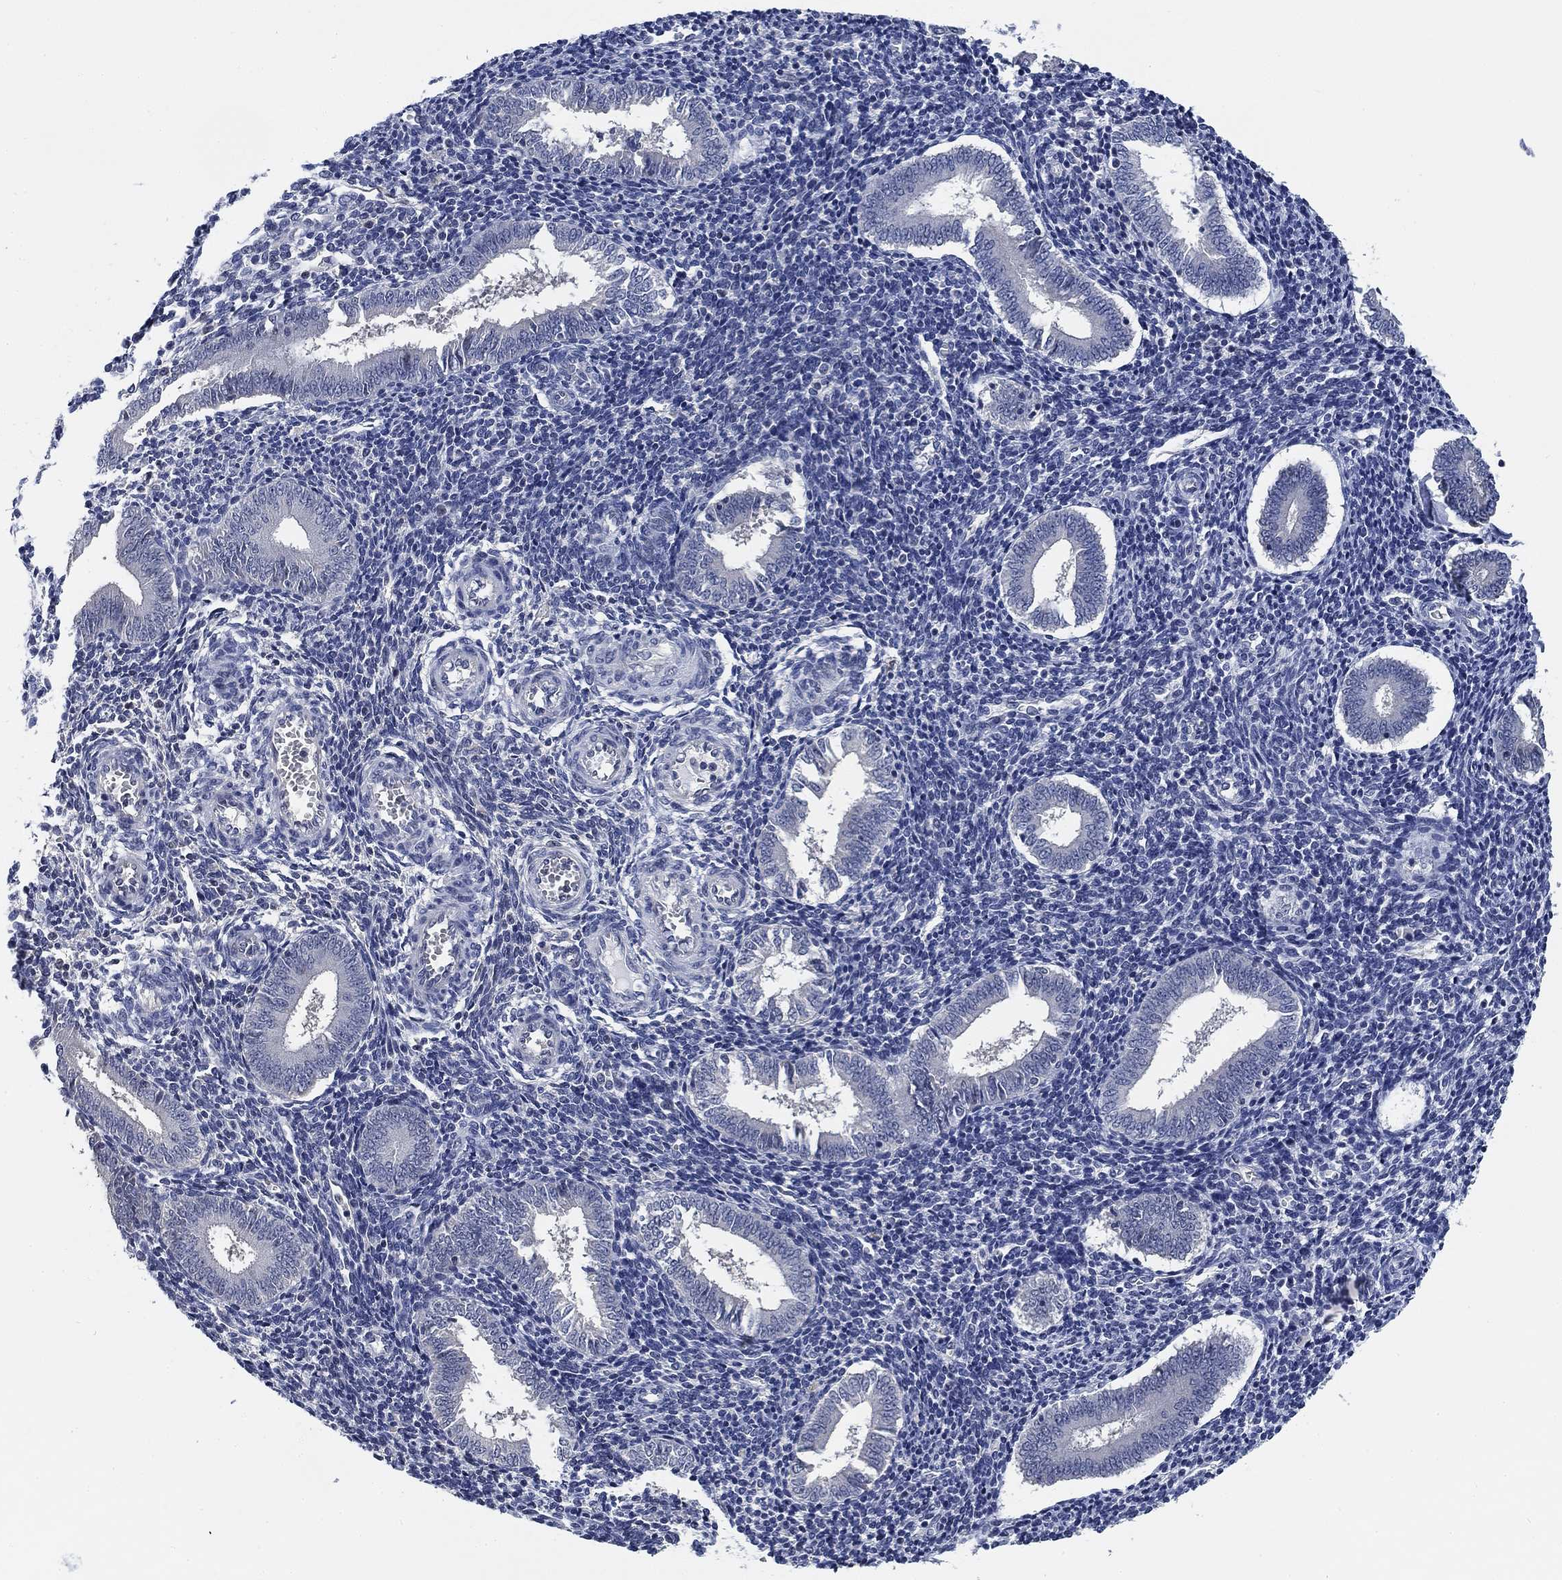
{"staining": {"intensity": "negative", "quantity": "none", "location": "none"}, "tissue": "endometrium", "cell_type": "Cells in endometrial stroma", "image_type": "normal", "snomed": [{"axis": "morphology", "description": "Normal tissue, NOS"}, {"axis": "topography", "description": "Endometrium"}], "caption": "DAB (3,3'-diaminobenzidine) immunohistochemical staining of normal endometrium shows no significant staining in cells in endometrial stroma. The staining was performed using DAB to visualize the protein expression in brown, while the nuclei were stained in blue with hematoxylin (Magnification: 20x).", "gene": "DAZL", "patient": {"sex": "female", "age": 25}}